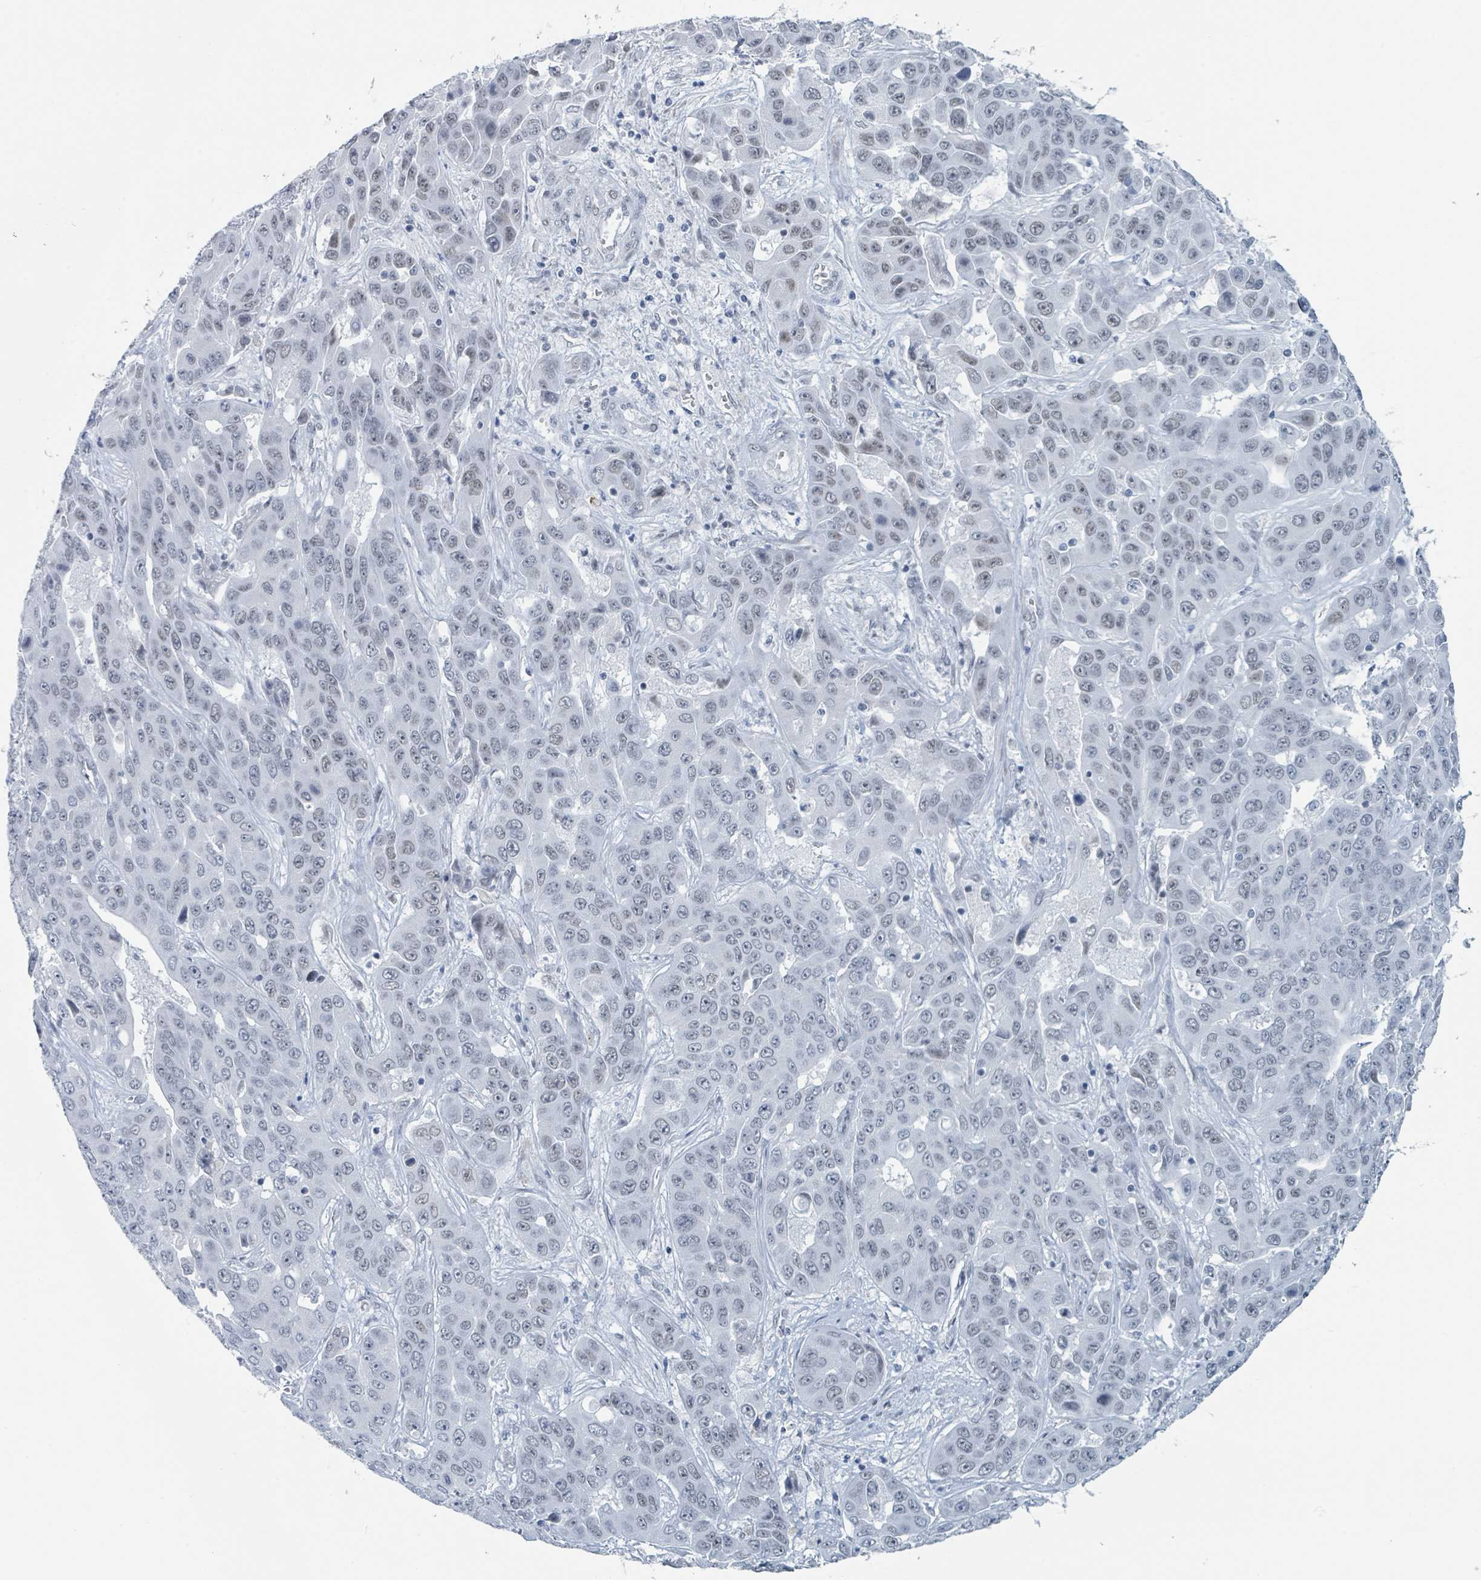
{"staining": {"intensity": "weak", "quantity": "<25%", "location": "nuclear"}, "tissue": "liver cancer", "cell_type": "Tumor cells", "image_type": "cancer", "snomed": [{"axis": "morphology", "description": "Cholangiocarcinoma"}, {"axis": "topography", "description": "Liver"}], "caption": "This is an immunohistochemistry photomicrograph of cholangiocarcinoma (liver). There is no staining in tumor cells.", "gene": "EHMT2", "patient": {"sex": "female", "age": 52}}